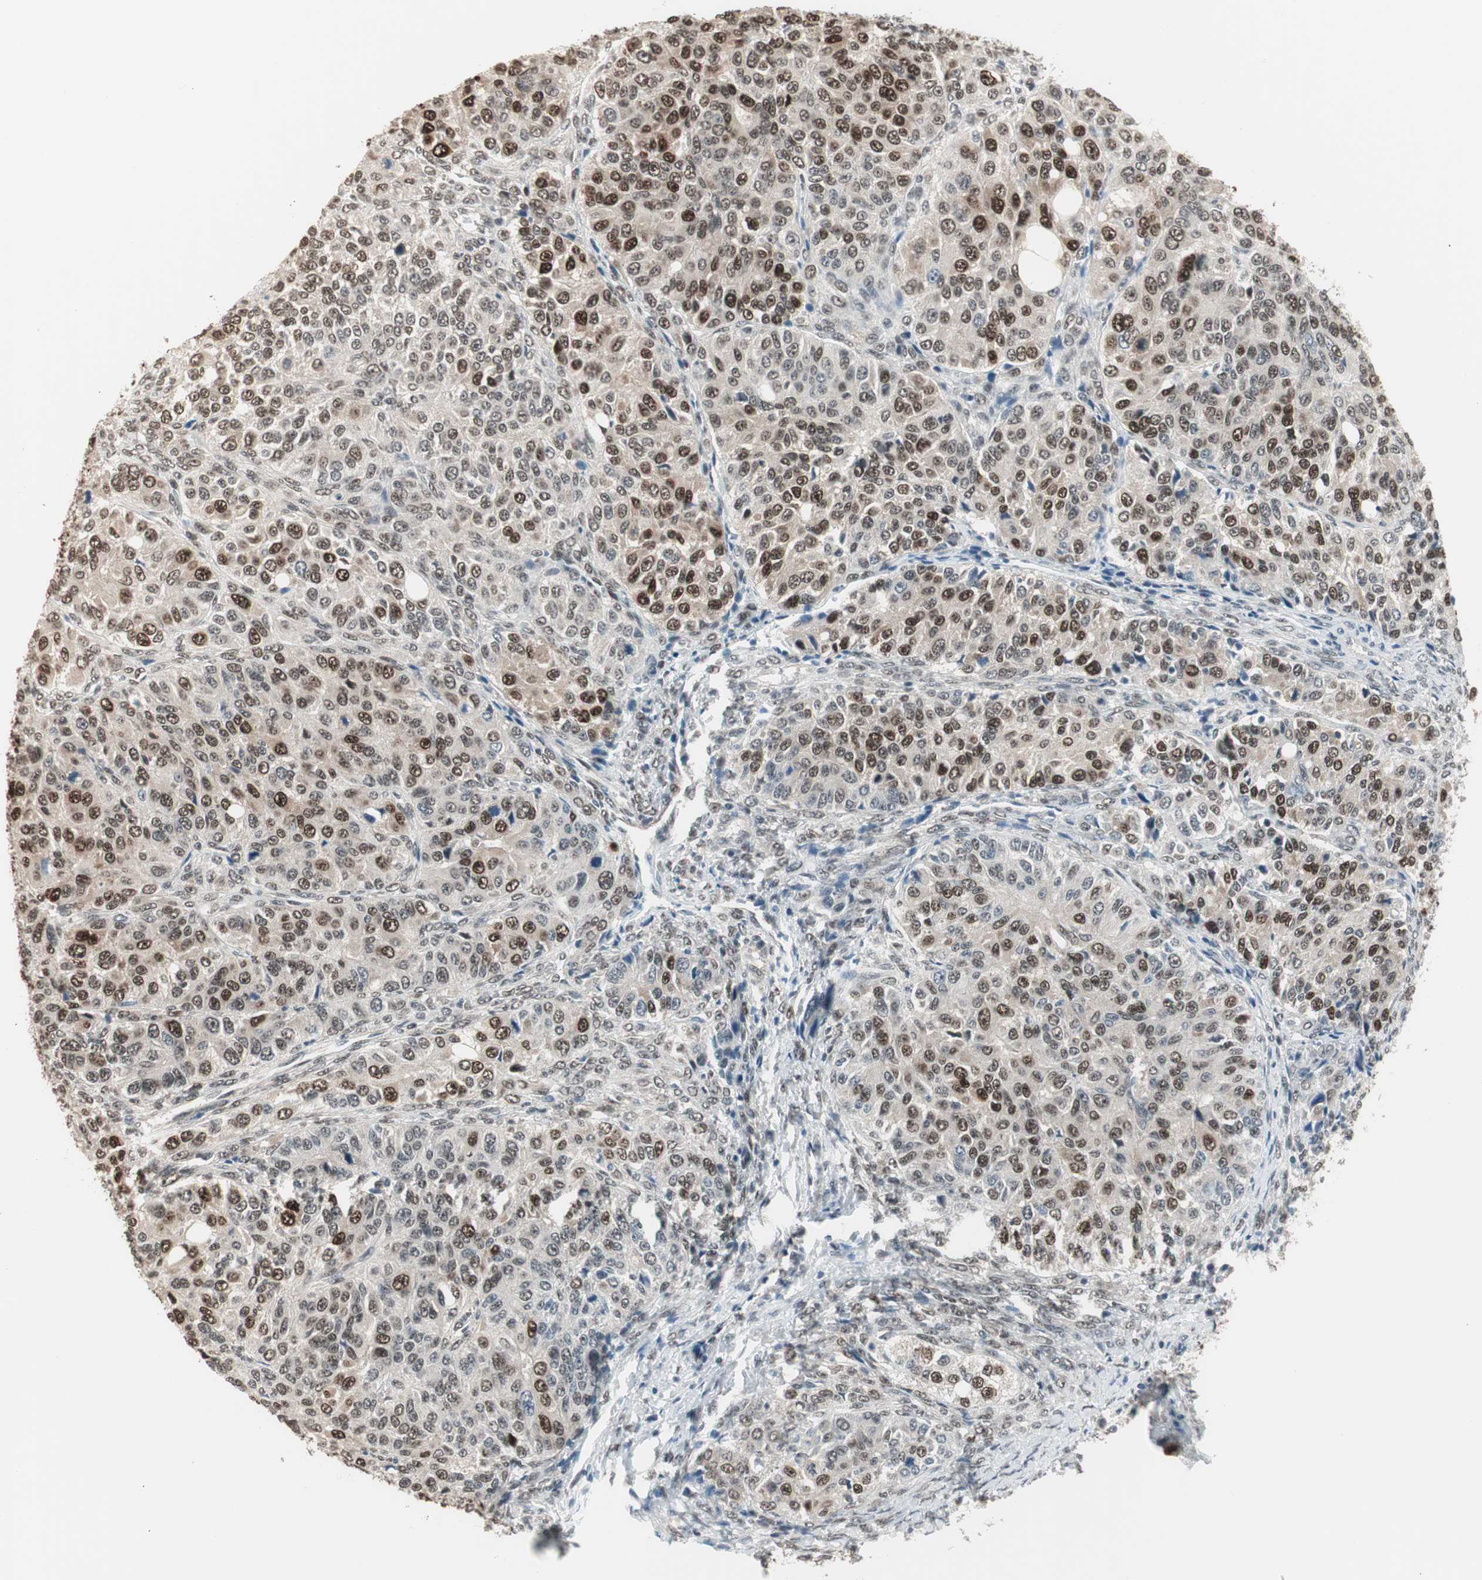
{"staining": {"intensity": "strong", "quantity": "25%-75%", "location": "nuclear"}, "tissue": "ovarian cancer", "cell_type": "Tumor cells", "image_type": "cancer", "snomed": [{"axis": "morphology", "description": "Carcinoma, endometroid"}, {"axis": "topography", "description": "Ovary"}], "caption": "High-power microscopy captured an immunohistochemistry image of endometroid carcinoma (ovarian), revealing strong nuclear expression in approximately 25%-75% of tumor cells. The protein is stained brown, and the nuclei are stained in blue (DAB IHC with brightfield microscopy, high magnification).", "gene": "LONP2", "patient": {"sex": "female", "age": 51}}